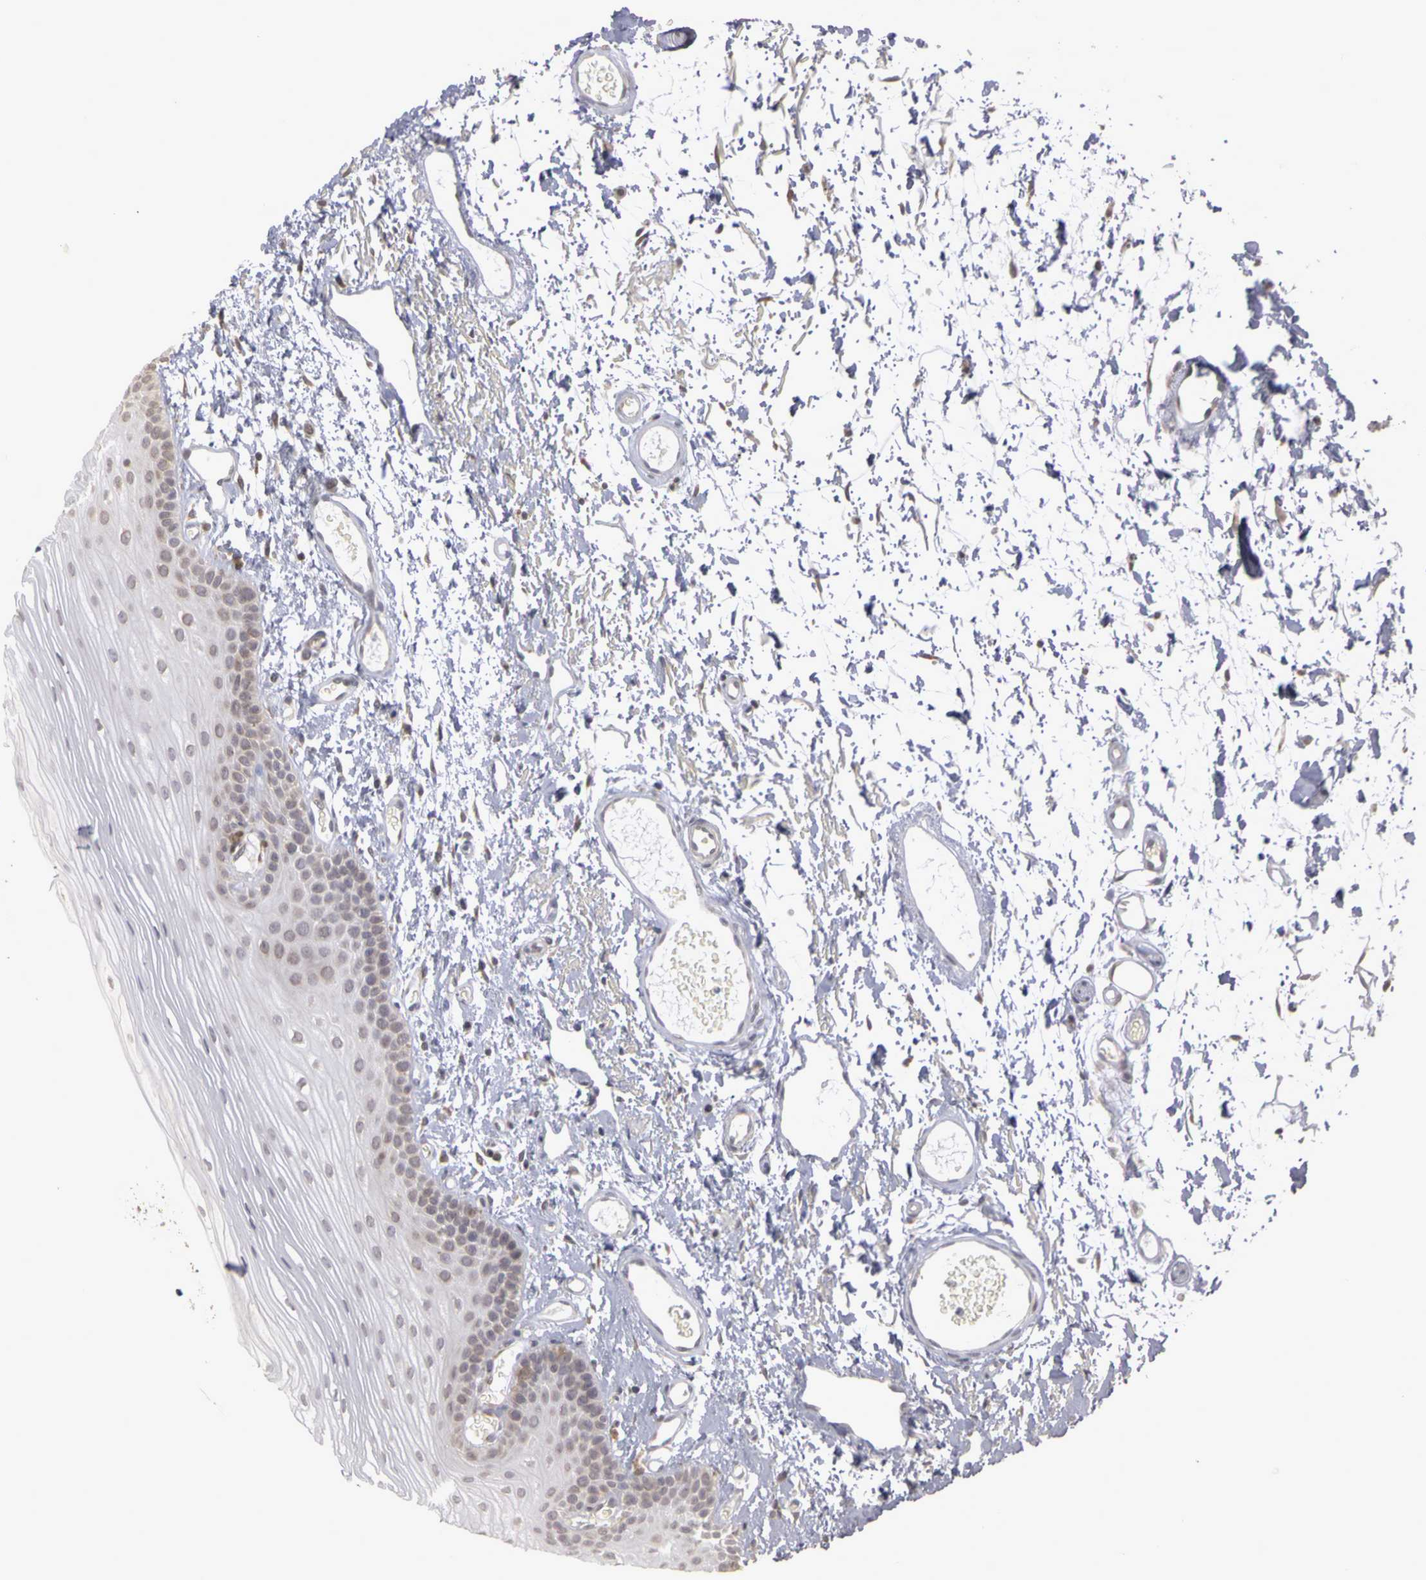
{"staining": {"intensity": "weak", "quantity": "<25%", "location": "nuclear"}, "tissue": "oral mucosa", "cell_type": "Squamous epithelial cells", "image_type": "normal", "snomed": [{"axis": "morphology", "description": "Normal tissue, NOS"}, {"axis": "topography", "description": "Oral tissue"}], "caption": "Human oral mucosa stained for a protein using immunohistochemistry (IHC) shows no staining in squamous epithelial cells.", "gene": "FRMD7", "patient": {"sex": "male", "age": 52}}